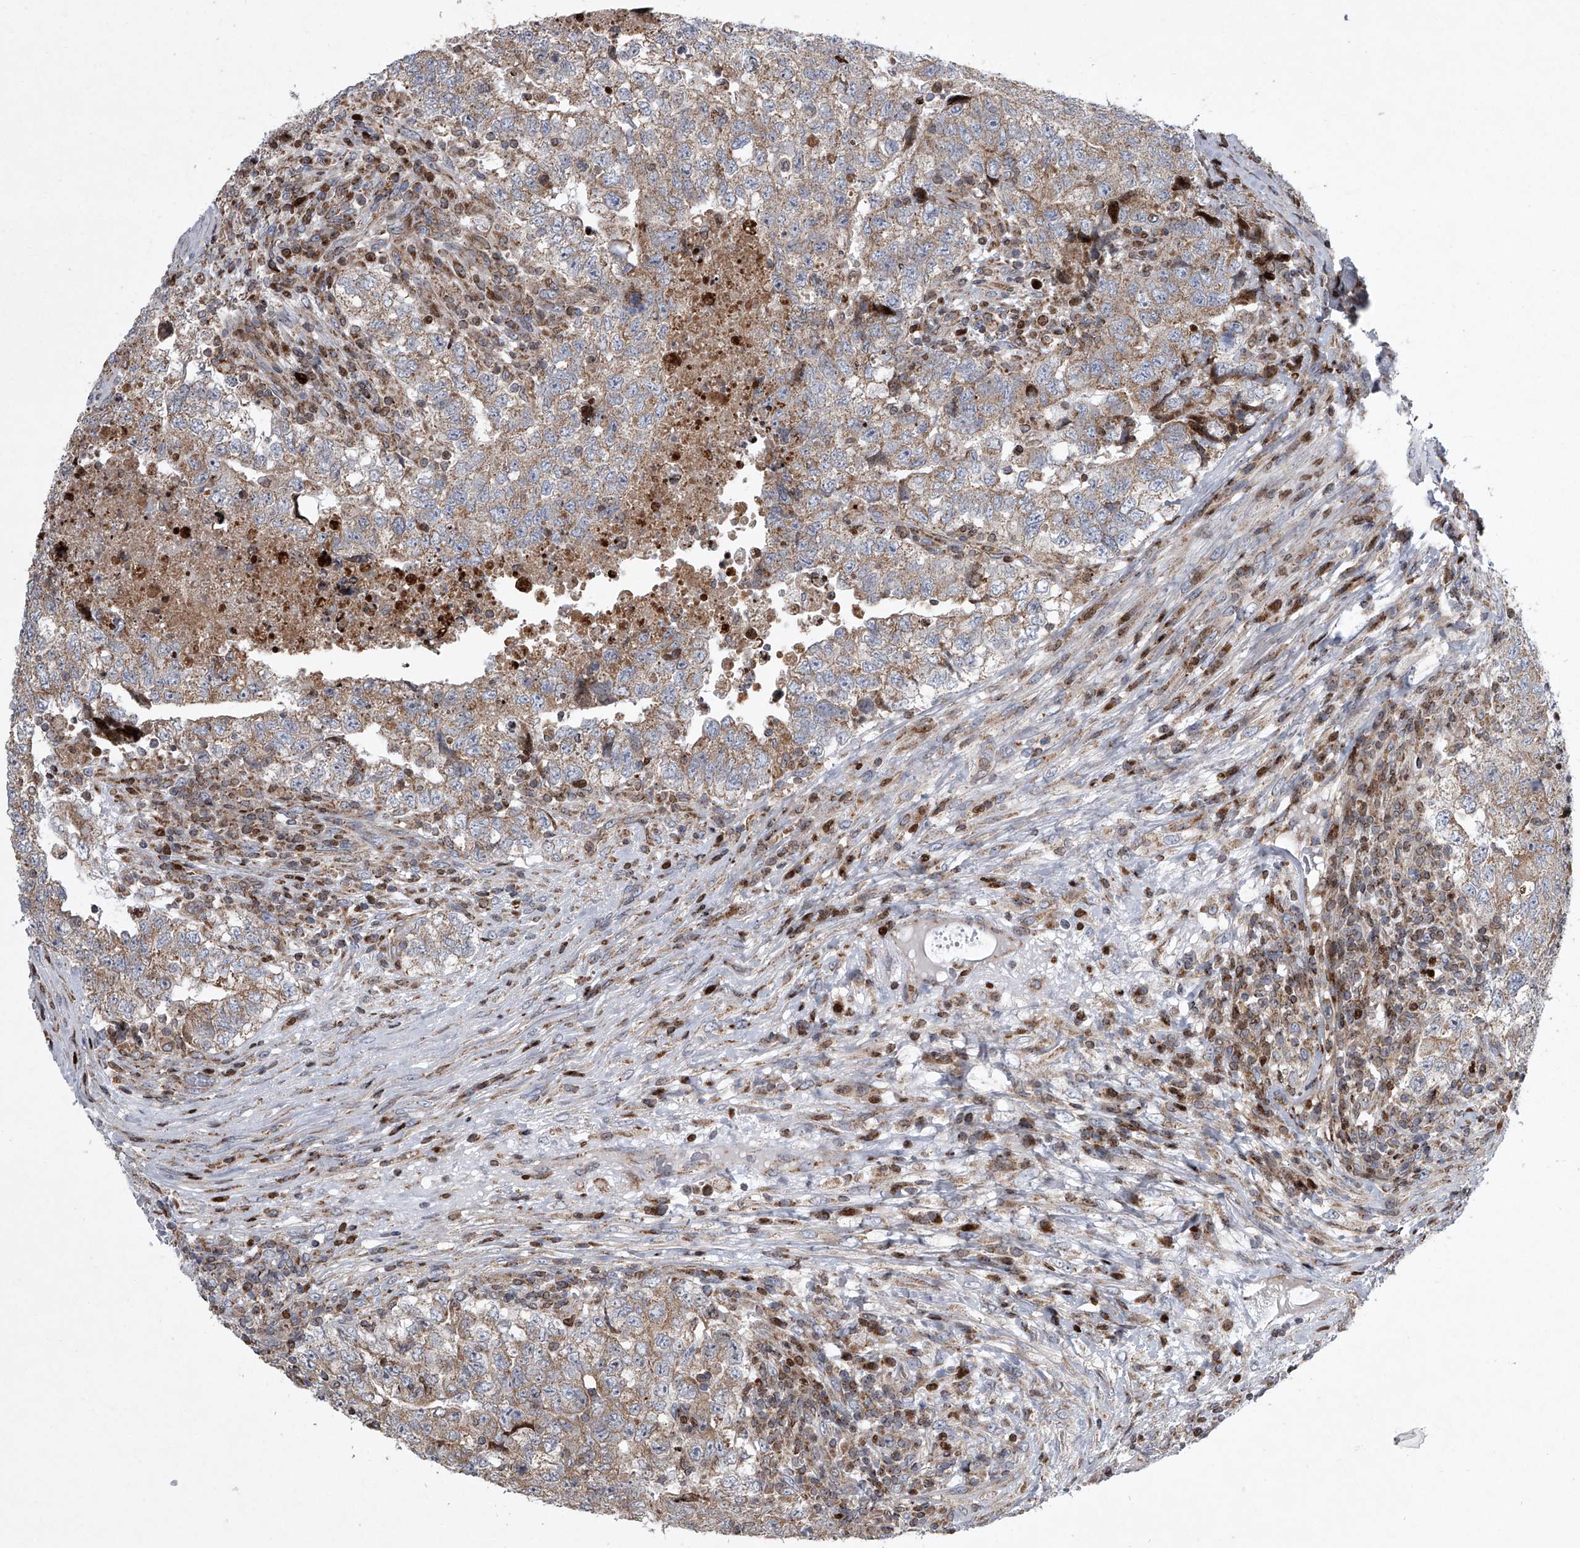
{"staining": {"intensity": "weak", "quantity": ">75%", "location": "cytoplasmic/membranous"}, "tissue": "testis cancer", "cell_type": "Tumor cells", "image_type": "cancer", "snomed": [{"axis": "morphology", "description": "Carcinoma, Embryonal, NOS"}, {"axis": "topography", "description": "Testis"}], "caption": "Embryonal carcinoma (testis) stained with DAB immunohistochemistry (IHC) displays low levels of weak cytoplasmic/membranous expression in approximately >75% of tumor cells.", "gene": "STRADA", "patient": {"sex": "male", "age": 37}}